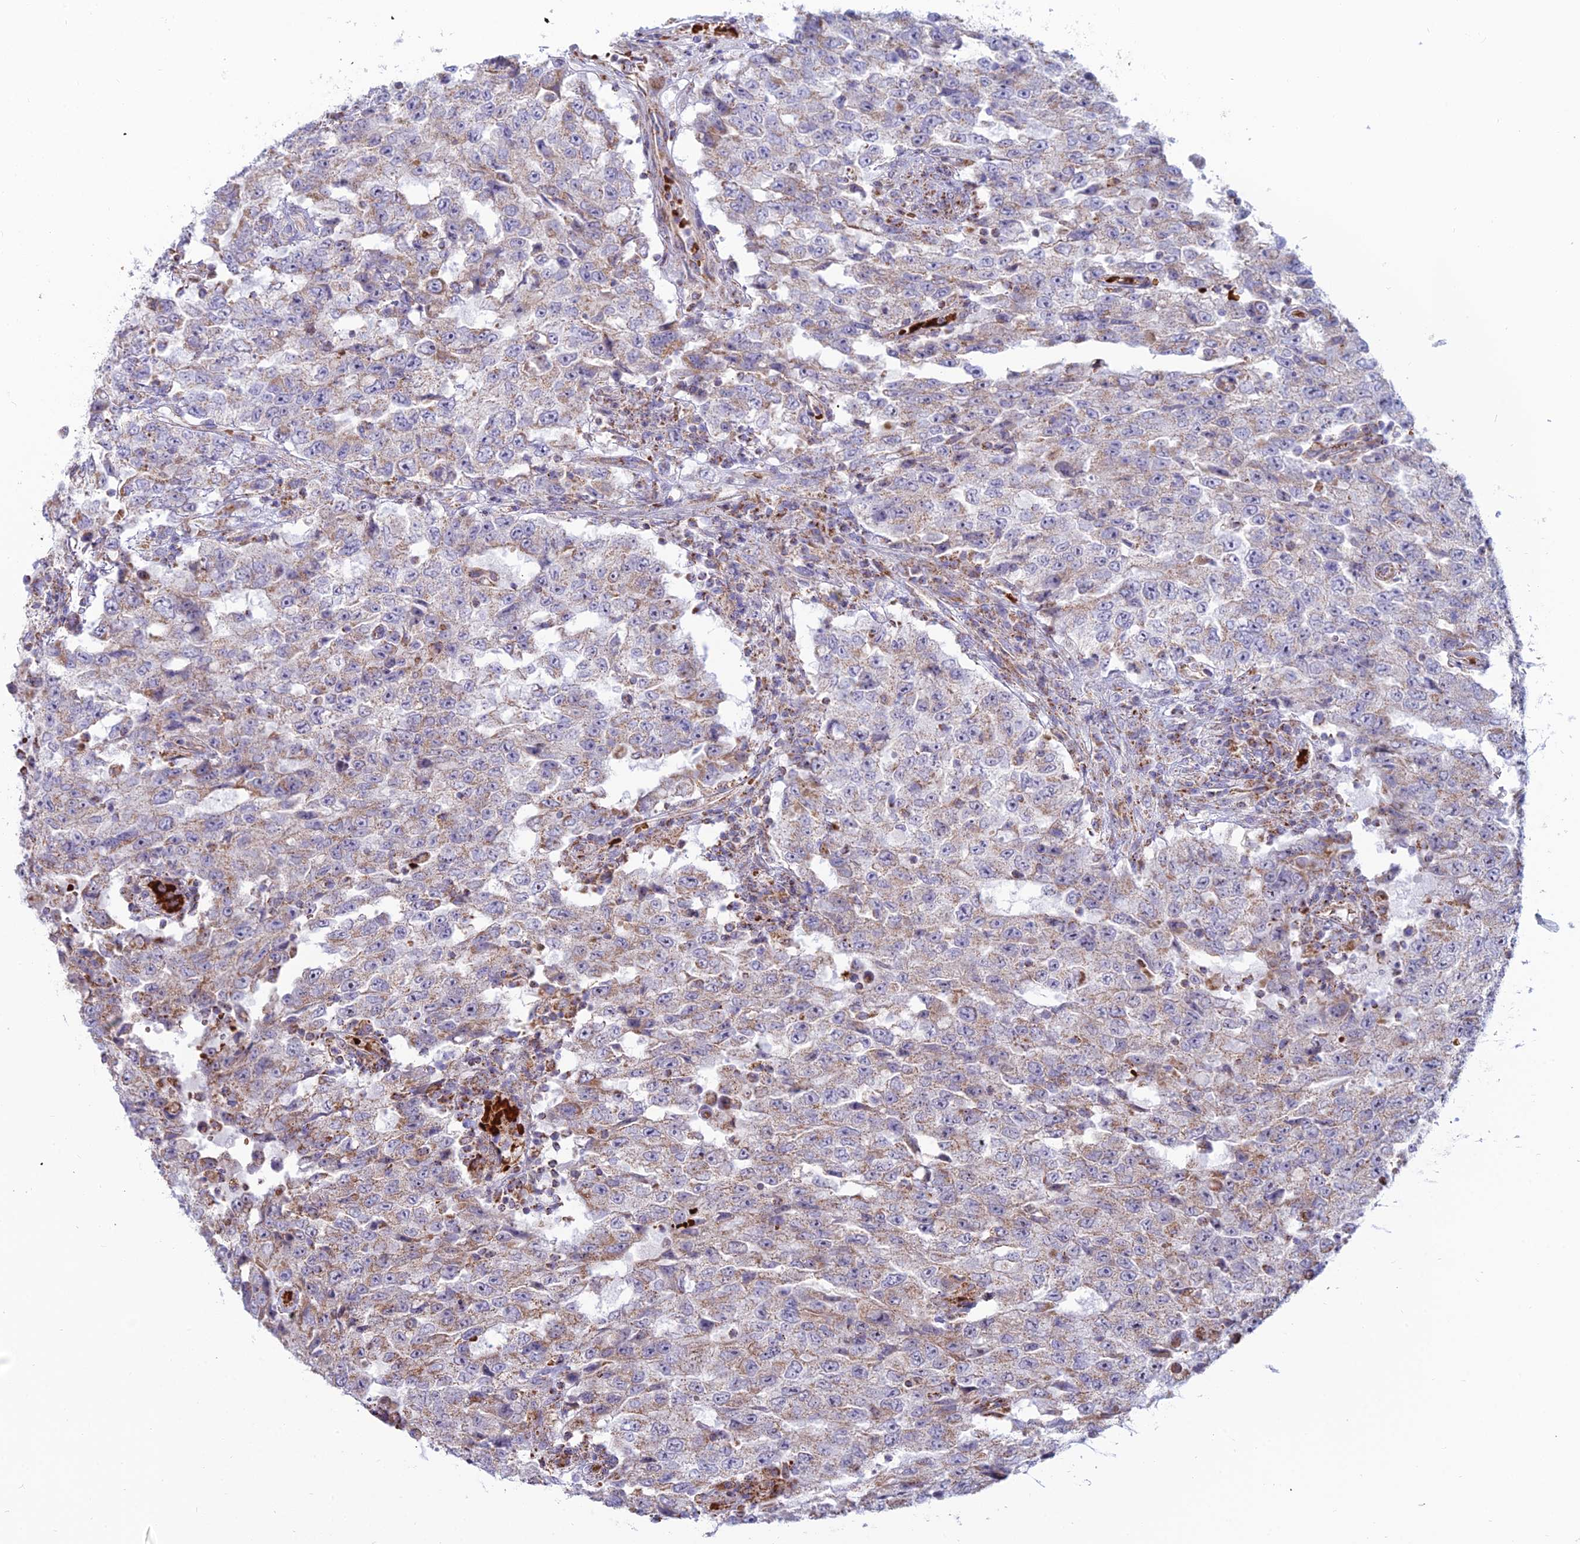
{"staining": {"intensity": "weak", "quantity": ">75%", "location": "cytoplasmic/membranous"}, "tissue": "testis cancer", "cell_type": "Tumor cells", "image_type": "cancer", "snomed": [{"axis": "morphology", "description": "Carcinoma, Embryonal, NOS"}, {"axis": "topography", "description": "Testis"}], "caption": "Embryonal carcinoma (testis) tissue shows weak cytoplasmic/membranous positivity in approximately >75% of tumor cells", "gene": "SLC35F4", "patient": {"sex": "male", "age": 26}}